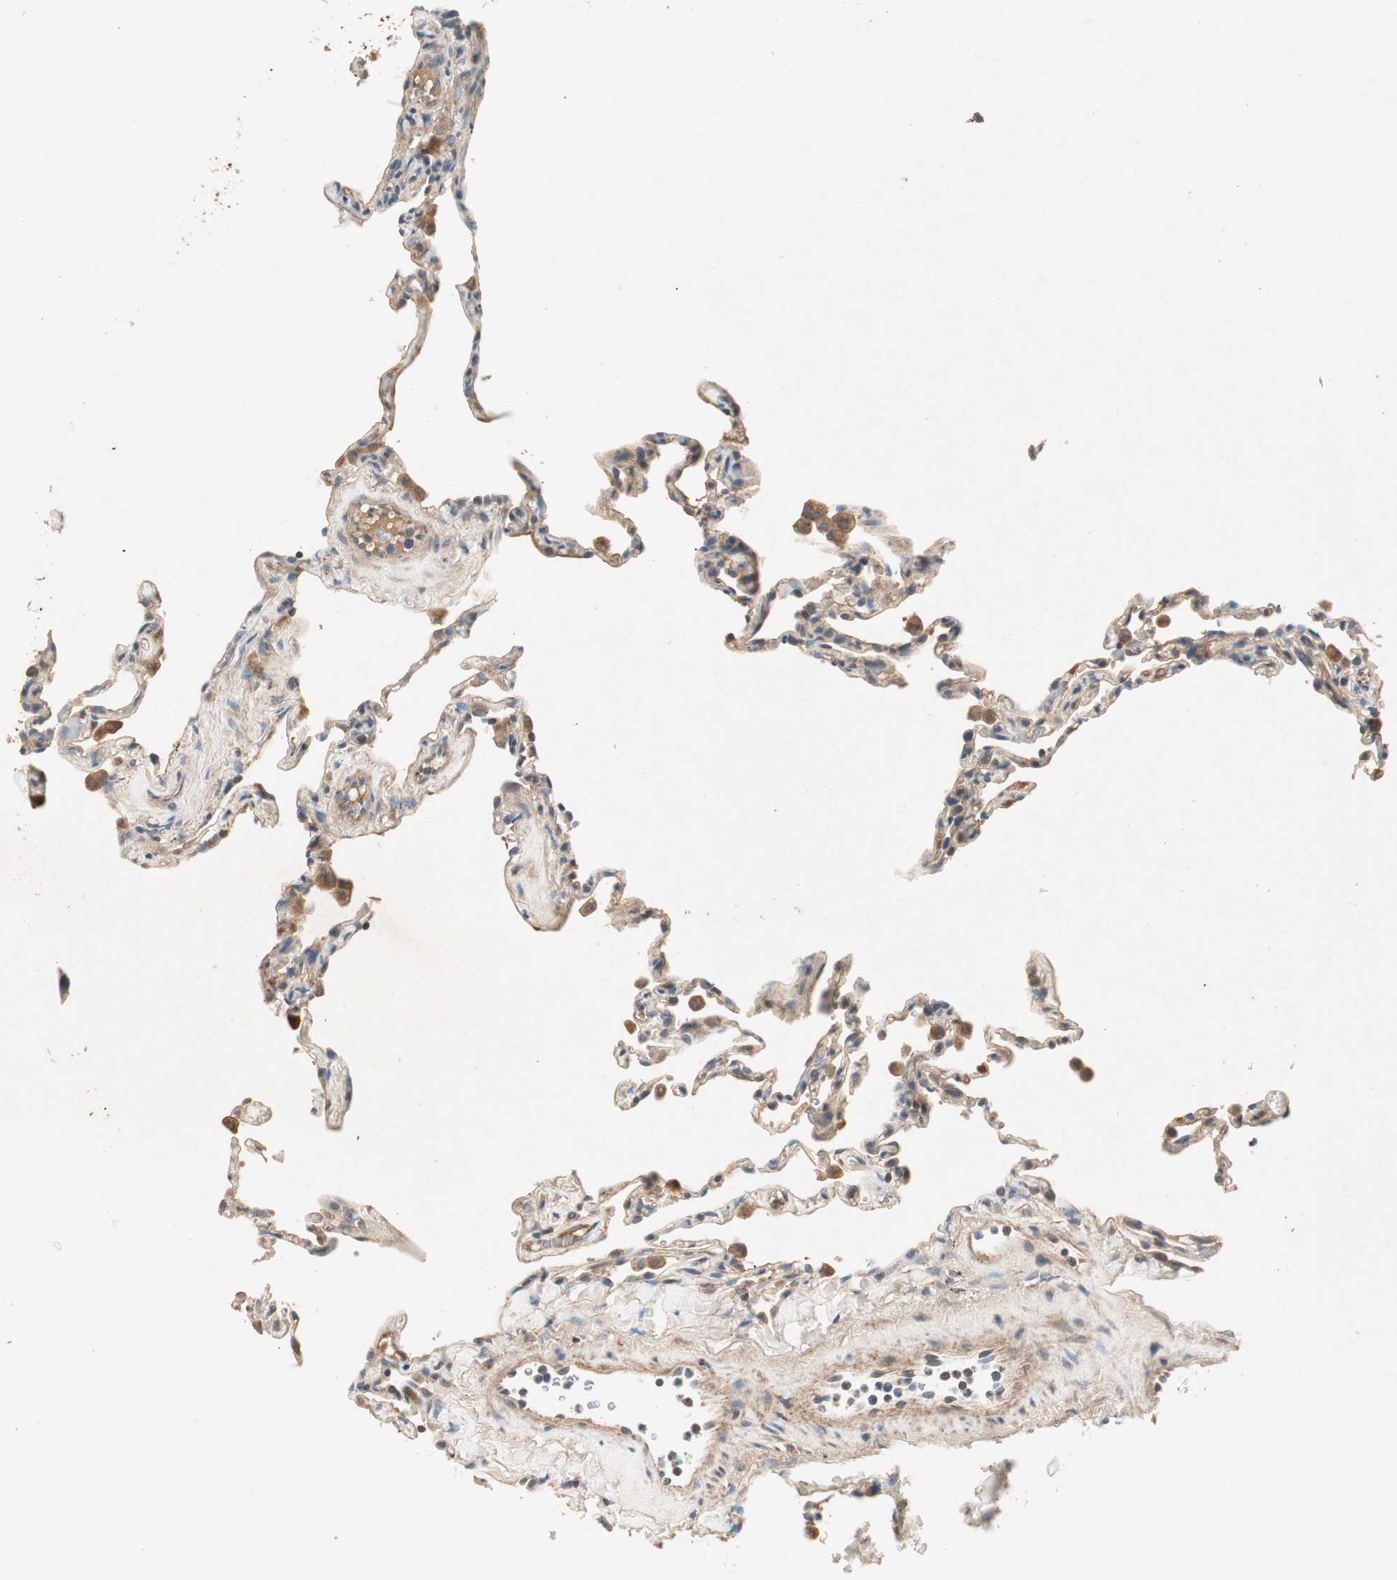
{"staining": {"intensity": "weak", "quantity": ">75%", "location": "cytoplasmic/membranous"}, "tissue": "lung", "cell_type": "Alveolar cells", "image_type": "normal", "snomed": [{"axis": "morphology", "description": "Normal tissue, NOS"}, {"axis": "topography", "description": "Lung"}], "caption": "Benign lung was stained to show a protein in brown. There is low levels of weak cytoplasmic/membranous staining in approximately >75% of alveolar cells.", "gene": "HPN", "patient": {"sex": "male", "age": 59}}